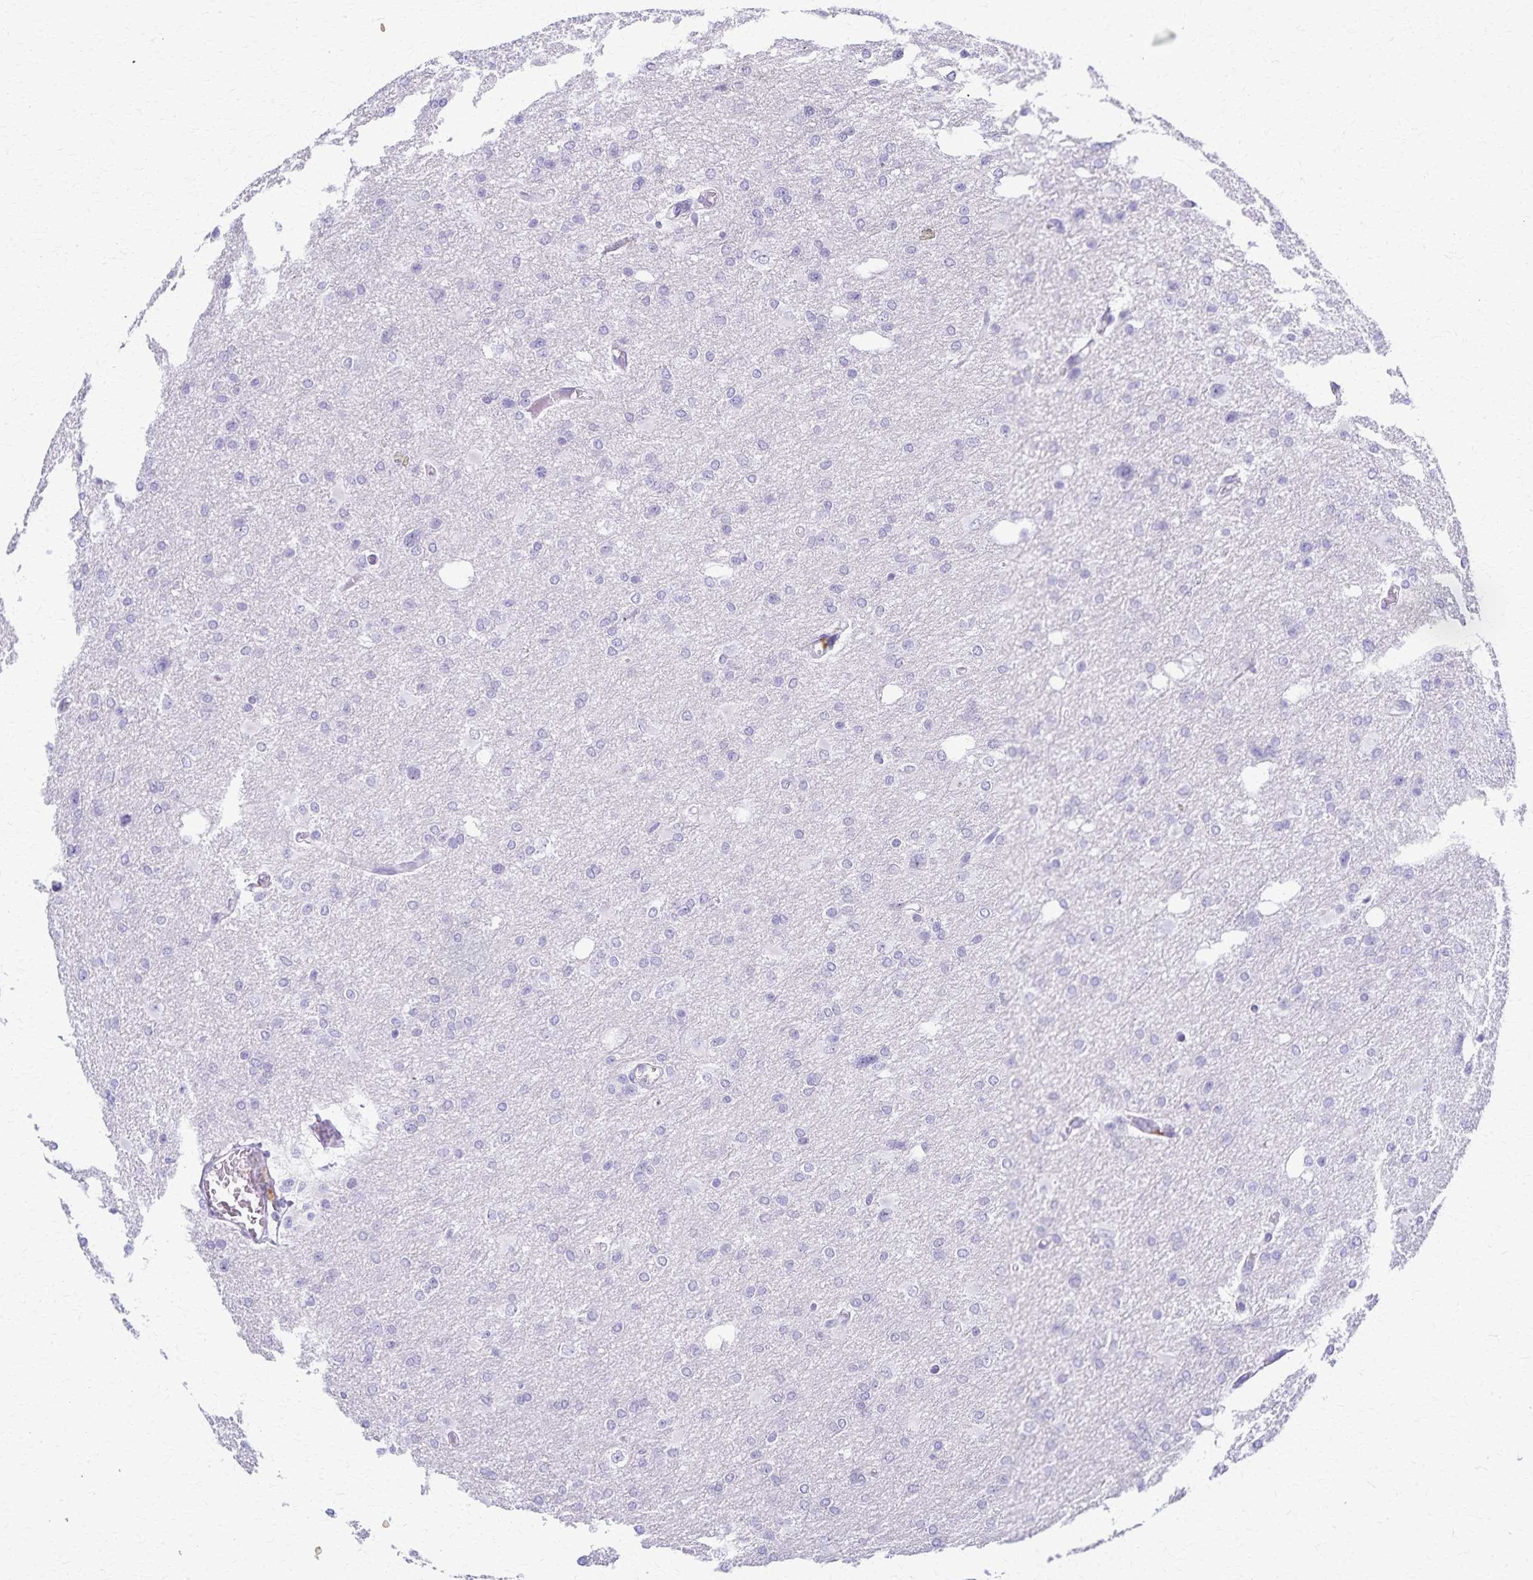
{"staining": {"intensity": "negative", "quantity": "none", "location": "none"}, "tissue": "glioma", "cell_type": "Tumor cells", "image_type": "cancer", "snomed": [{"axis": "morphology", "description": "Glioma, malignant, Low grade"}, {"axis": "topography", "description": "Brain"}], "caption": "Micrograph shows no significant protein staining in tumor cells of glioma.", "gene": "TMEM60", "patient": {"sex": "male", "age": 26}}